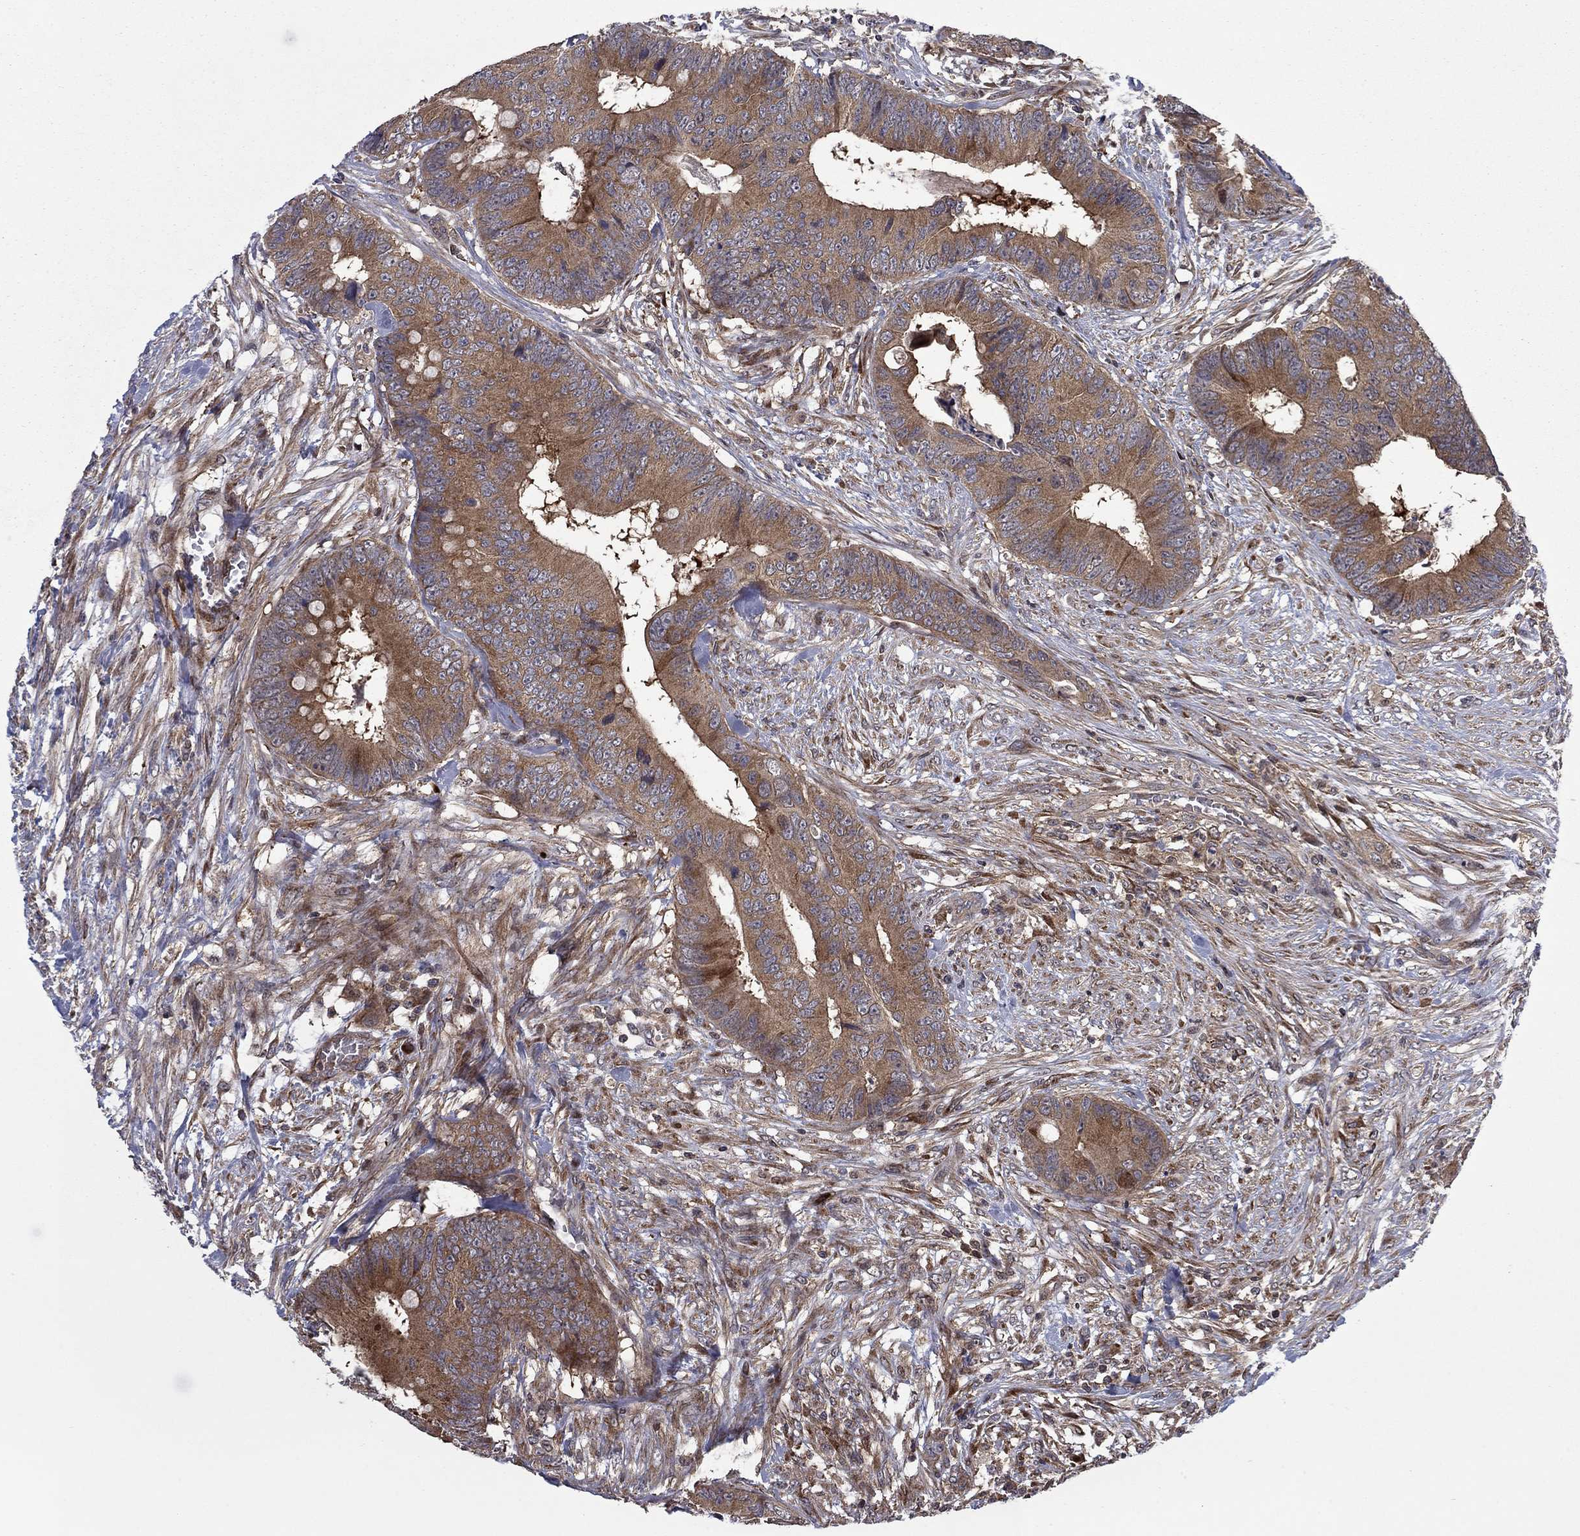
{"staining": {"intensity": "moderate", "quantity": ">75%", "location": "cytoplasmic/membranous"}, "tissue": "colorectal cancer", "cell_type": "Tumor cells", "image_type": "cancer", "snomed": [{"axis": "morphology", "description": "Adenocarcinoma, NOS"}, {"axis": "topography", "description": "Colon"}], "caption": "Protein staining of colorectal adenocarcinoma tissue shows moderate cytoplasmic/membranous positivity in about >75% of tumor cells. (brown staining indicates protein expression, while blue staining denotes nuclei).", "gene": "HDAC4", "patient": {"sex": "male", "age": 84}}